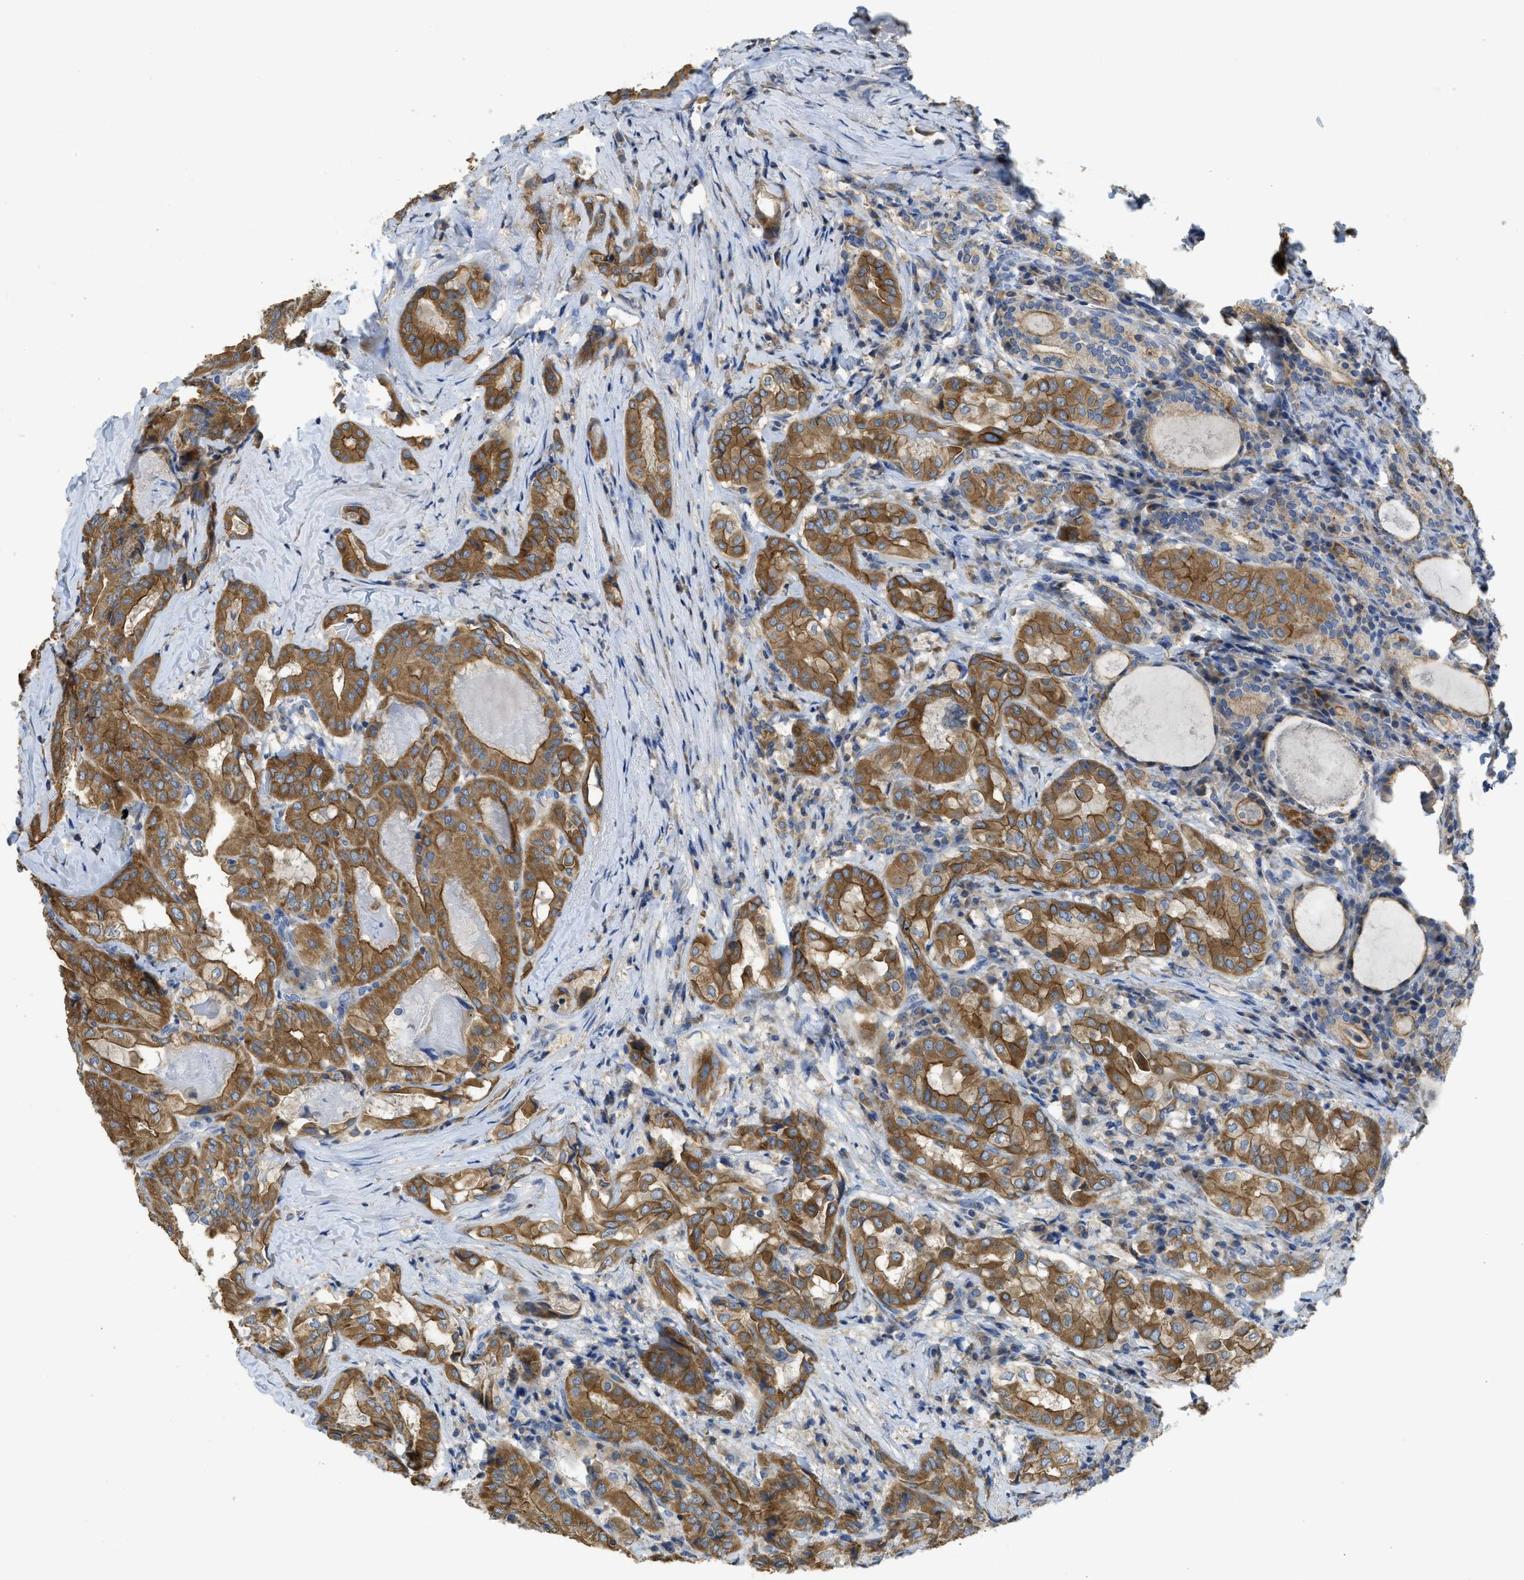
{"staining": {"intensity": "strong", "quantity": ">75%", "location": "cytoplasmic/membranous"}, "tissue": "thyroid cancer", "cell_type": "Tumor cells", "image_type": "cancer", "snomed": [{"axis": "morphology", "description": "Papillary adenocarcinoma, NOS"}, {"axis": "topography", "description": "Thyroid gland"}], "caption": "Immunohistochemical staining of human thyroid papillary adenocarcinoma exhibits strong cytoplasmic/membranous protein staining in approximately >75% of tumor cells.", "gene": "SFXN2", "patient": {"sex": "female", "age": 42}}